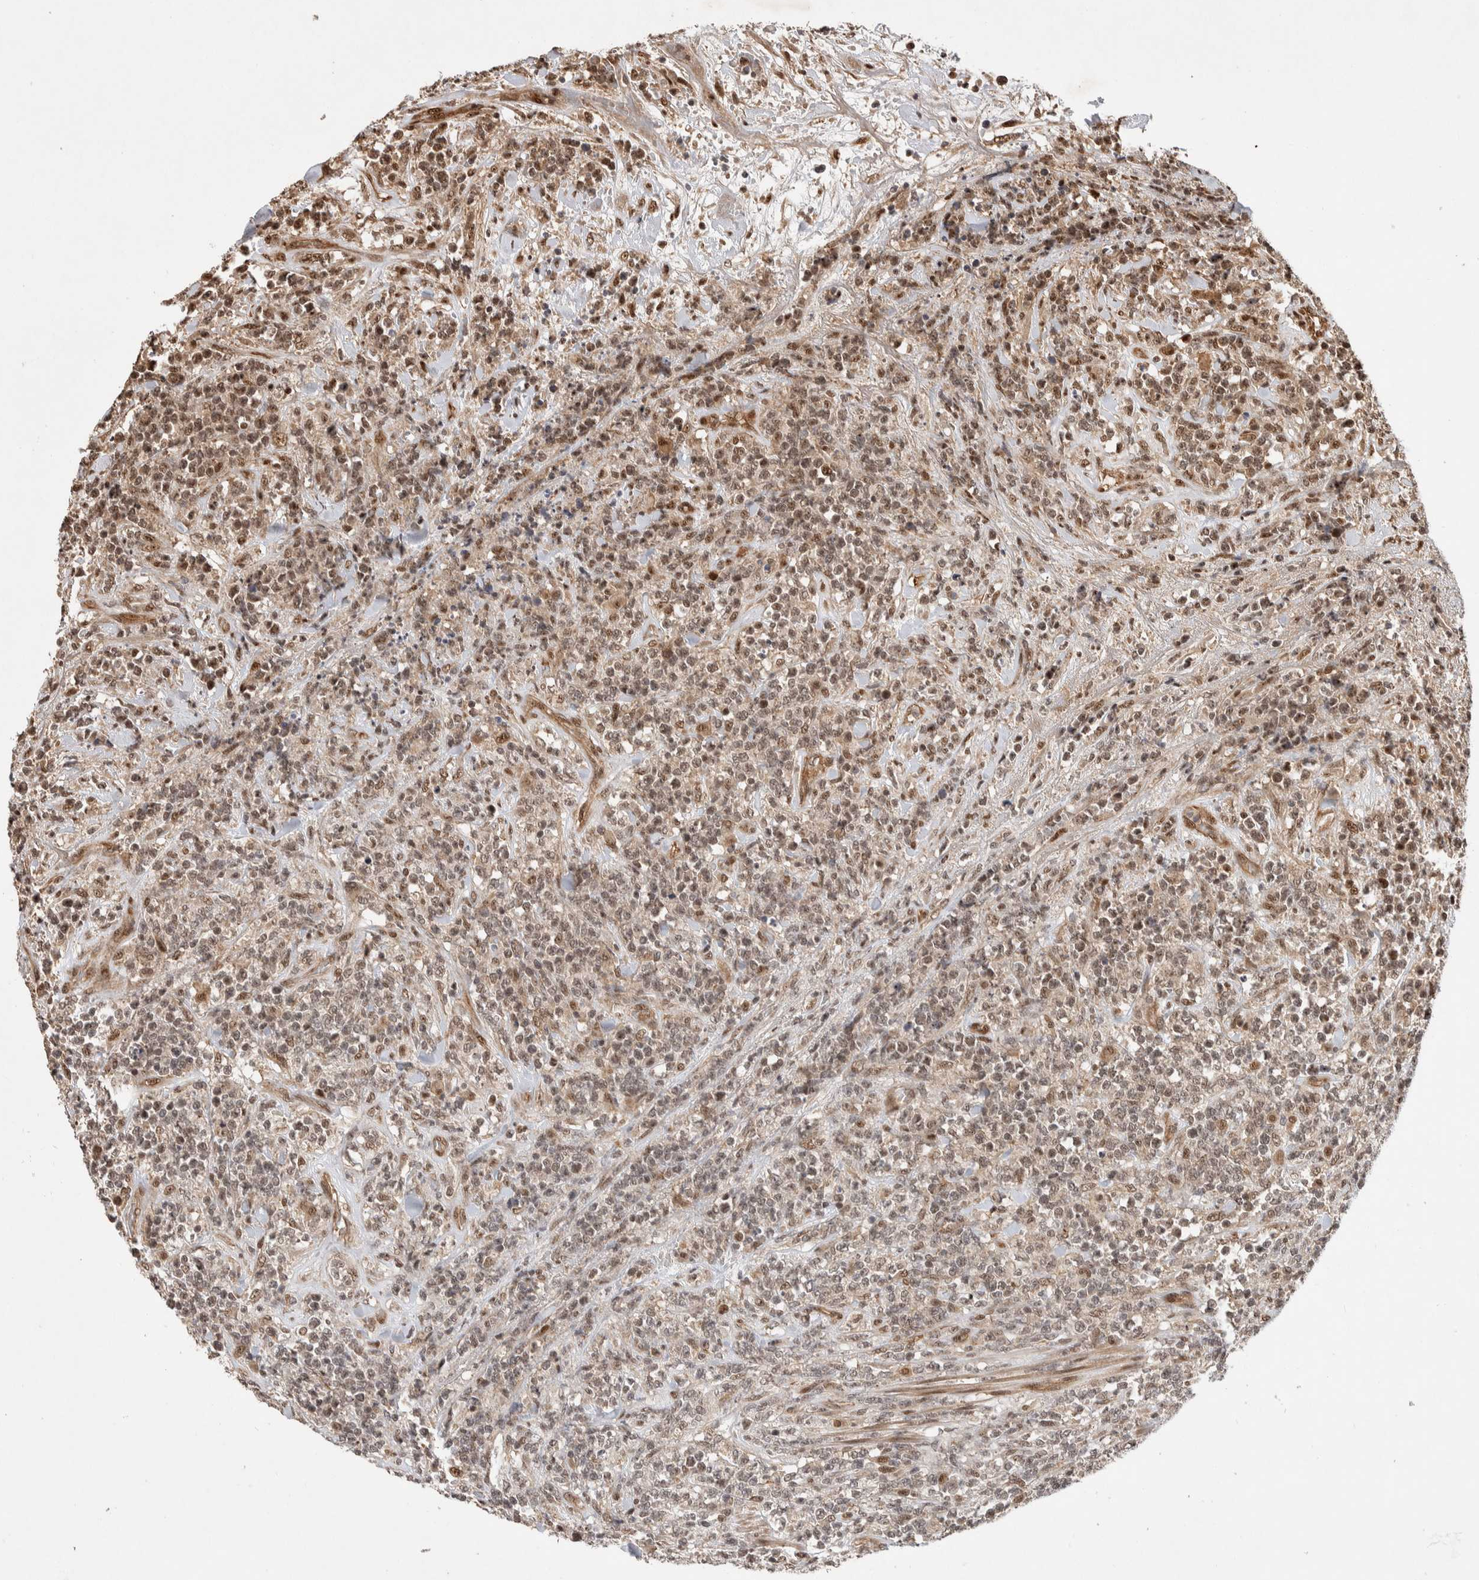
{"staining": {"intensity": "weak", "quantity": ">75%", "location": "nuclear"}, "tissue": "lymphoma", "cell_type": "Tumor cells", "image_type": "cancer", "snomed": [{"axis": "morphology", "description": "Malignant lymphoma, non-Hodgkin's type, High grade"}, {"axis": "topography", "description": "Soft tissue"}], "caption": "Weak nuclear protein expression is present in approximately >75% of tumor cells in high-grade malignant lymphoma, non-Hodgkin's type.", "gene": "TOR1B", "patient": {"sex": "male", "age": 18}}